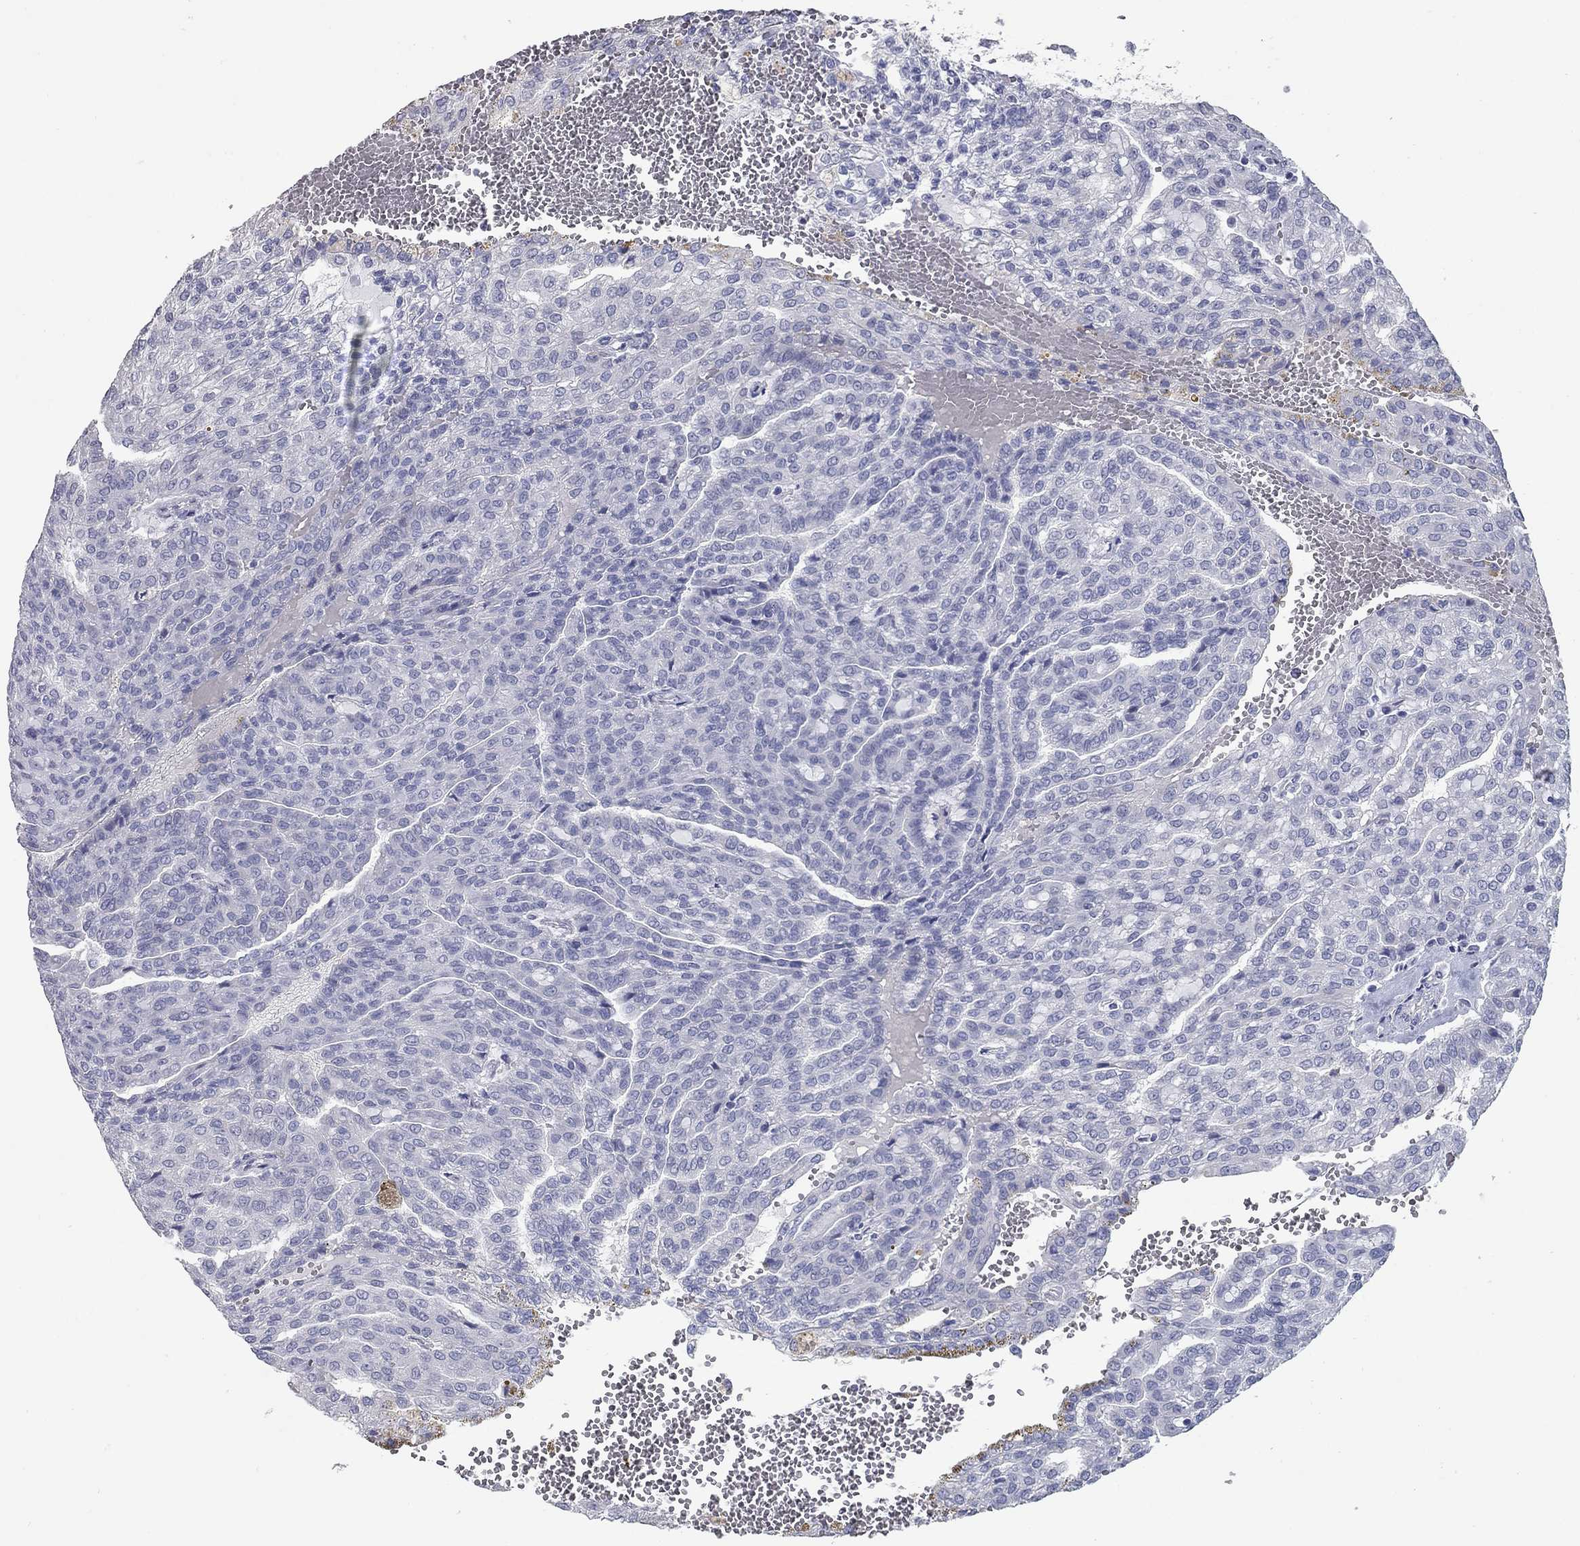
{"staining": {"intensity": "negative", "quantity": "none", "location": "none"}, "tissue": "renal cancer", "cell_type": "Tumor cells", "image_type": "cancer", "snomed": [{"axis": "morphology", "description": "Adenocarcinoma, NOS"}, {"axis": "topography", "description": "Kidney"}], "caption": "Micrograph shows no significant protein expression in tumor cells of renal cancer (adenocarcinoma).", "gene": "TAC1", "patient": {"sex": "male", "age": 63}}